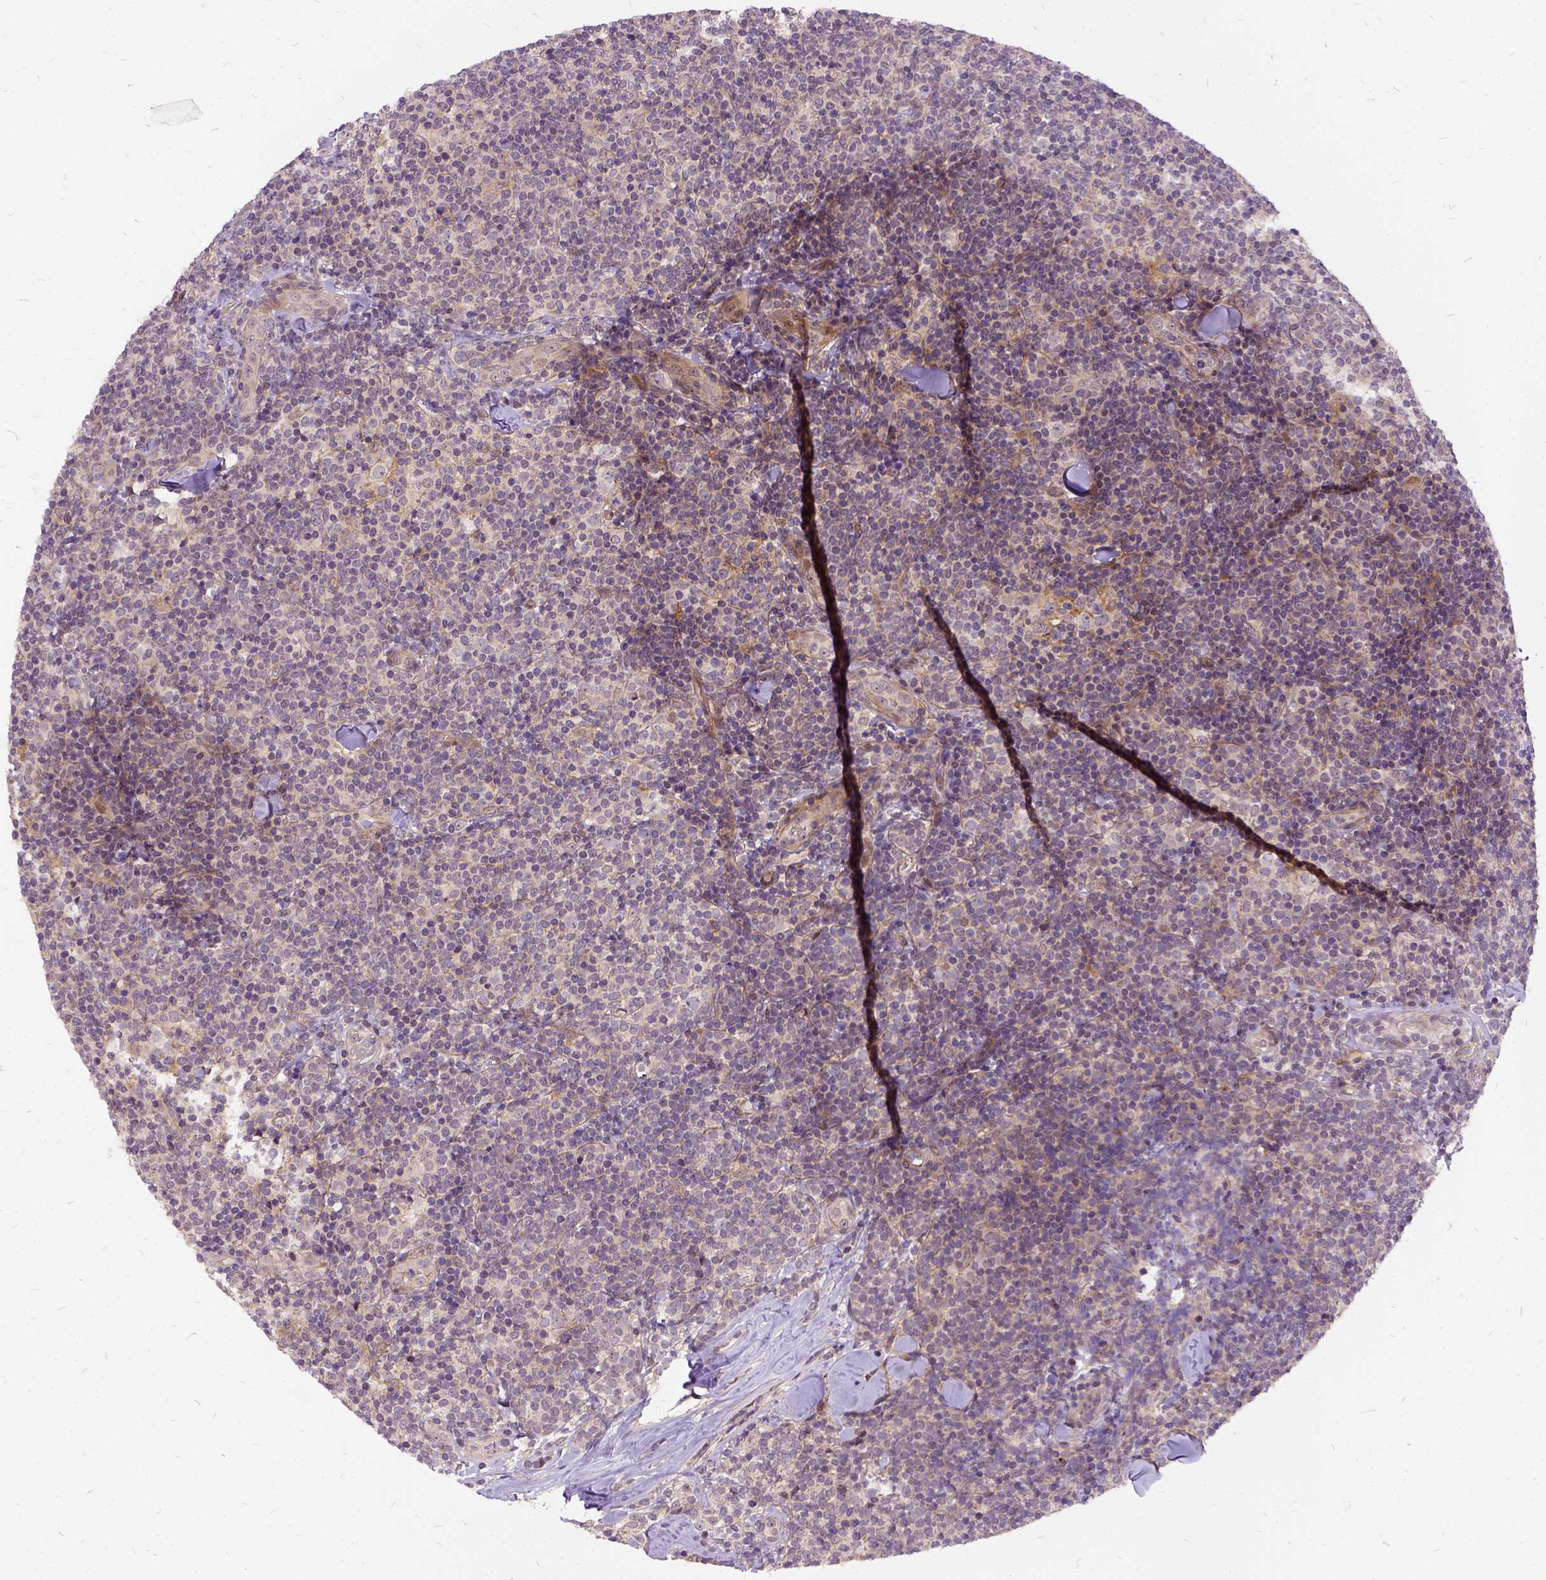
{"staining": {"intensity": "weak", "quantity": "25%-75%", "location": "cytoplasmic/membranous"}, "tissue": "lymphoma", "cell_type": "Tumor cells", "image_type": "cancer", "snomed": [{"axis": "morphology", "description": "Malignant lymphoma, non-Hodgkin's type, Low grade"}, {"axis": "topography", "description": "Lymph node"}], "caption": "A micrograph showing weak cytoplasmic/membranous expression in about 25%-75% of tumor cells in lymphoma, as visualized by brown immunohistochemical staining.", "gene": "ILRUN", "patient": {"sex": "female", "age": 56}}